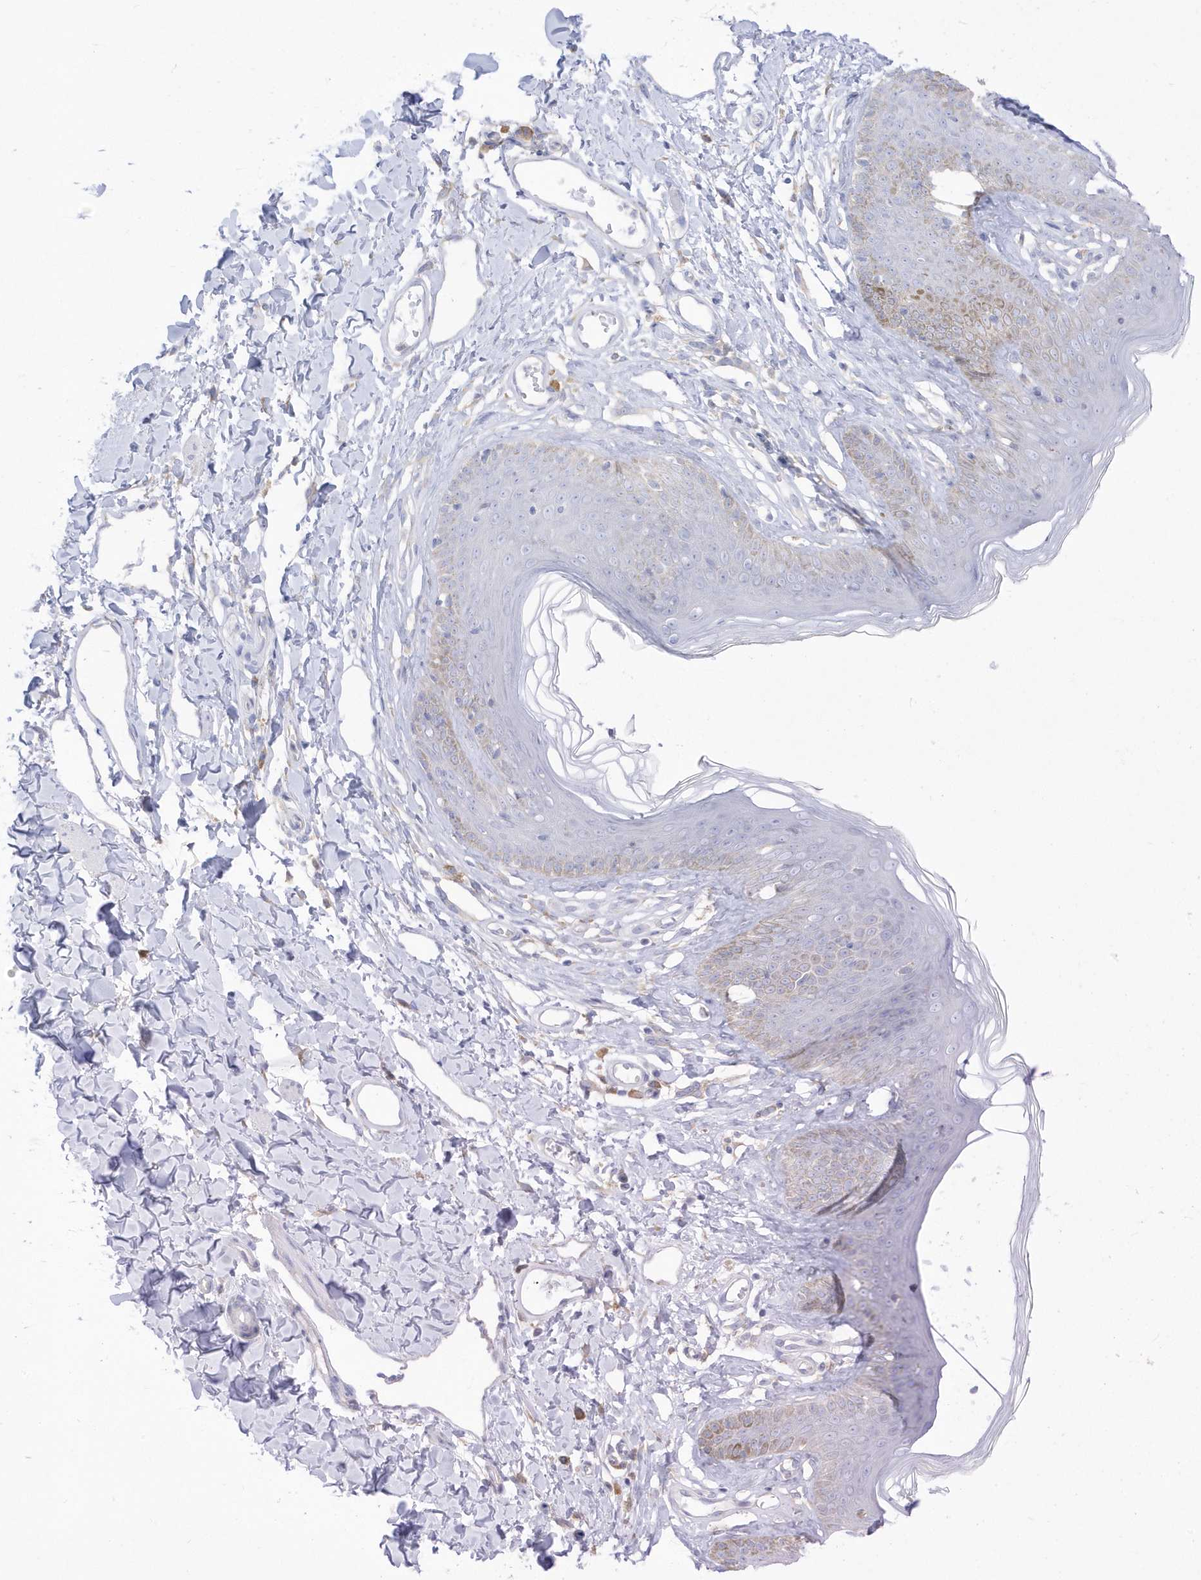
{"staining": {"intensity": "weak", "quantity": "<25%", "location": "cytoplasmic/membranous"}, "tissue": "skin", "cell_type": "Epidermal cells", "image_type": "normal", "snomed": [{"axis": "morphology", "description": "Normal tissue, NOS"}, {"axis": "morphology", "description": "Squamous cell carcinoma, NOS"}, {"axis": "topography", "description": "Vulva"}], "caption": "A micrograph of skin stained for a protein demonstrates no brown staining in epidermal cells. (Immunohistochemistry, brightfield microscopy, high magnification).", "gene": "PDIA6", "patient": {"sex": "female", "age": 85}}